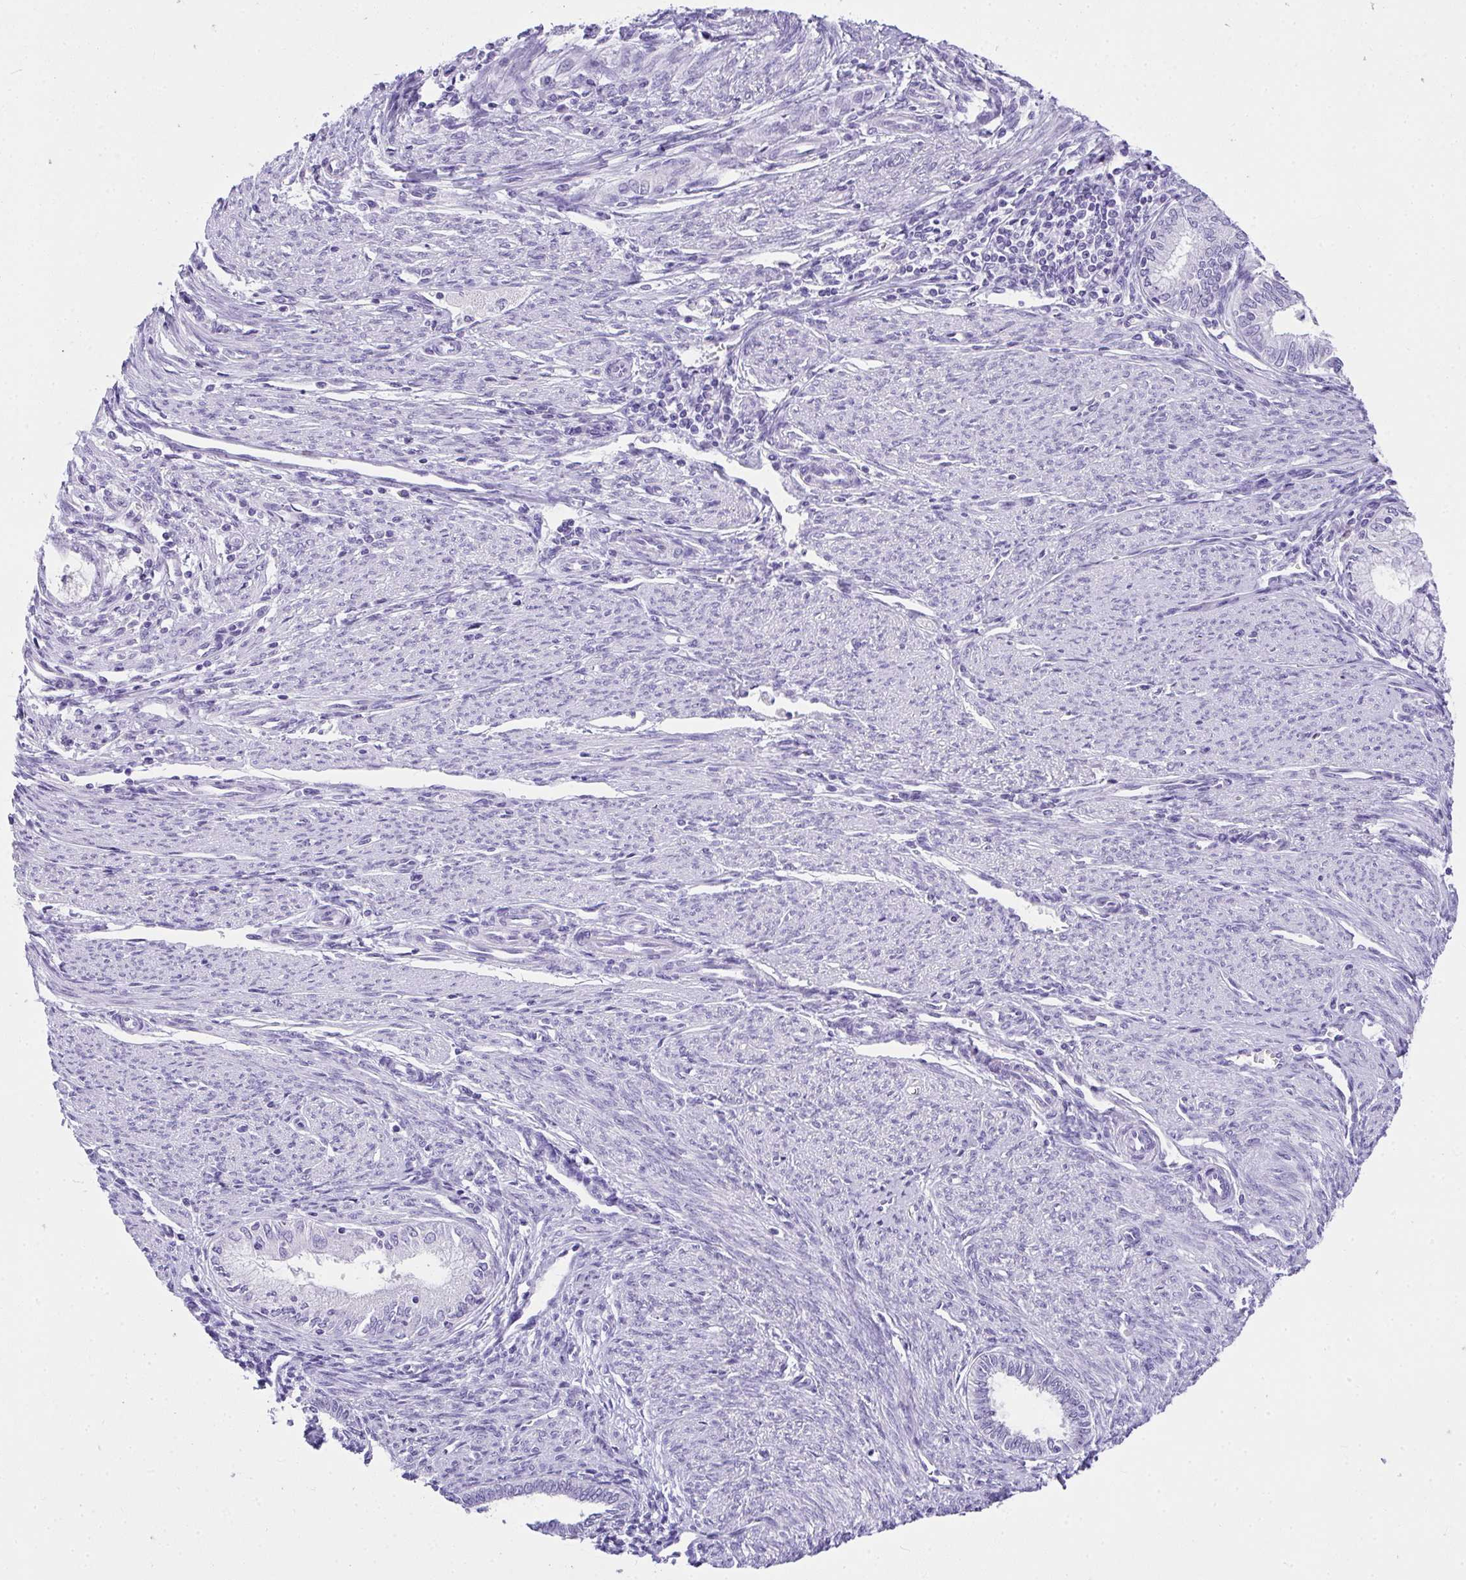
{"staining": {"intensity": "negative", "quantity": "none", "location": "none"}, "tissue": "endometrial cancer", "cell_type": "Tumor cells", "image_type": "cancer", "snomed": [{"axis": "morphology", "description": "Adenocarcinoma, NOS"}, {"axis": "topography", "description": "Endometrium"}], "caption": "IHC image of neoplastic tissue: adenocarcinoma (endometrial) stained with DAB shows no significant protein positivity in tumor cells.", "gene": "AVIL", "patient": {"sex": "female", "age": 79}}